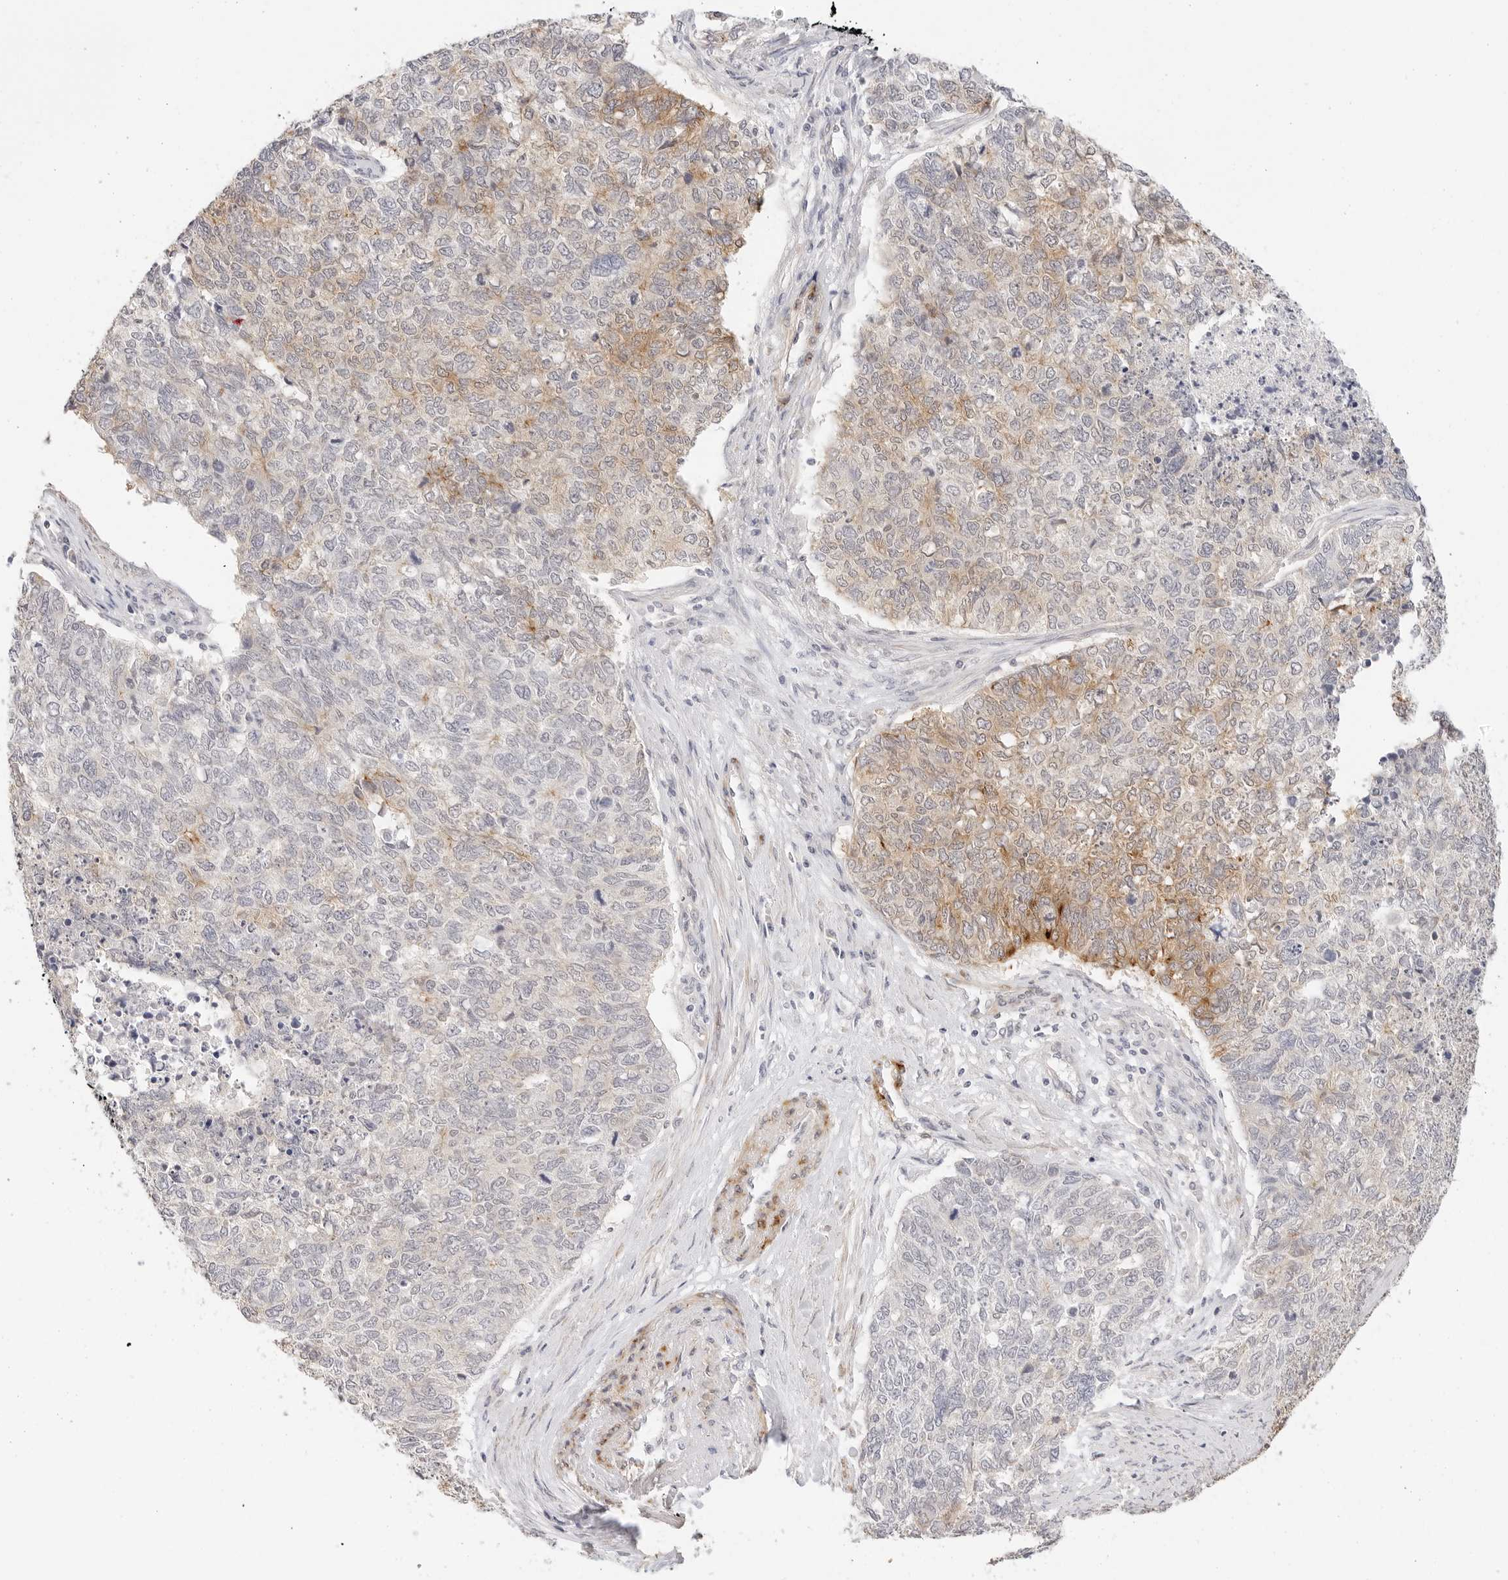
{"staining": {"intensity": "moderate", "quantity": "<25%", "location": "cytoplasmic/membranous"}, "tissue": "cervical cancer", "cell_type": "Tumor cells", "image_type": "cancer", "snomed": [{"axis": "morphology", "description": "Squamous cell carcinoma, NOS"}, {"axis": "topography", "description": "Cervix"}], "caption": "Tumor cells reveal moderate cytoplasmic/membranous positivity in approximately <25% of cells in cervical cancer (squamous cell carcinoma).", "gene": "PCDH19", "patient": {"sex": "female", "age": 63}}